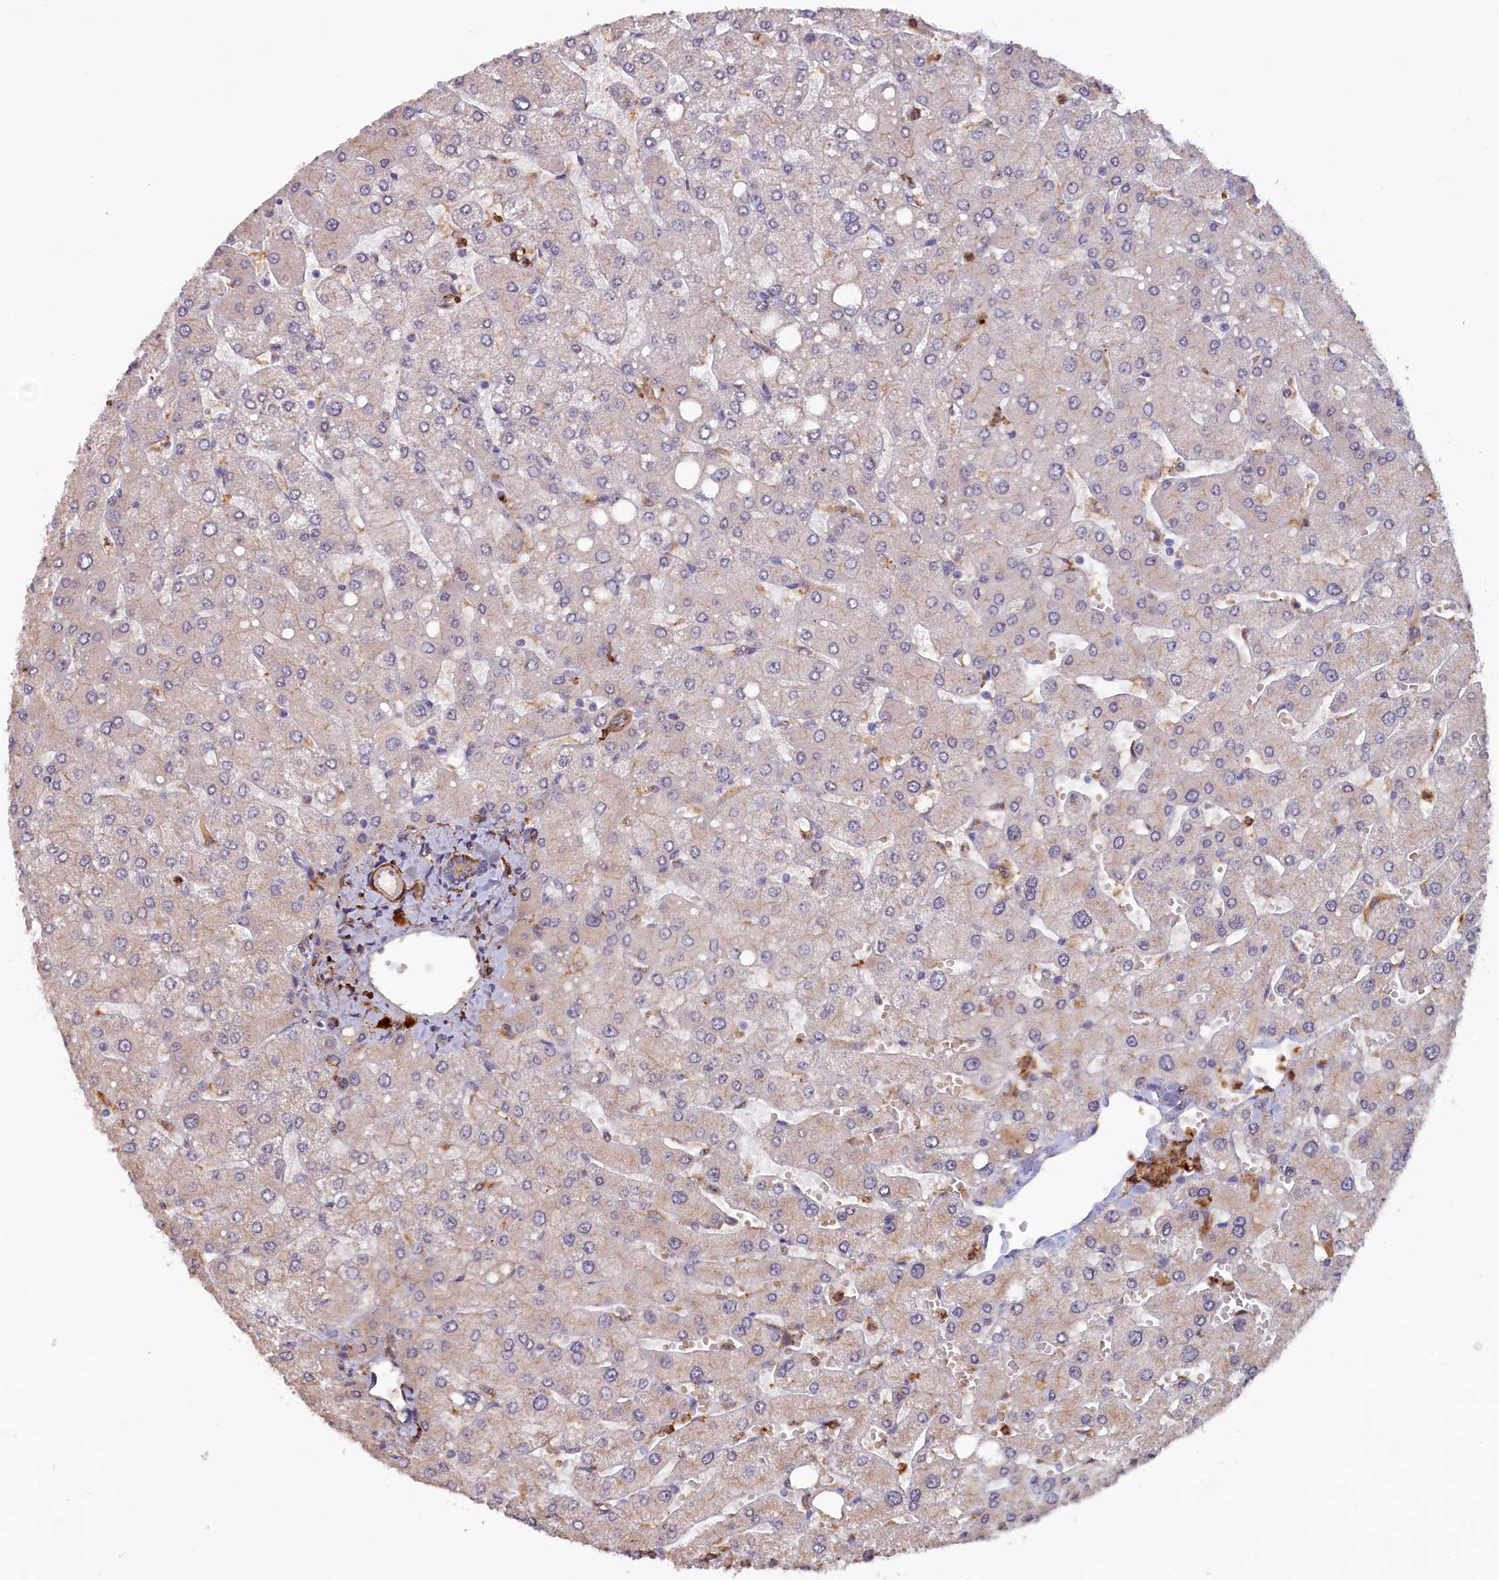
{"staining": {"intensity": "weak", "quantity": ">75%", "location": "cytoplasmic/membranous"}, "tissue": "liver", "cell_type": "Cholangiocytes", "image_type": "normal", "snomed": [{"axis": "morphology", "description": "Normal tissue, NOS"}, {"axis": "topography", "description": "Liver"}], "caption": "Human liver stained for a protein (brown) displays weak cytoplasmic/membranous positive staining in approximately >75% of cholangiocytes.", "gene": "FERMT1", "patient": {"sex": "male", "age": 55}}